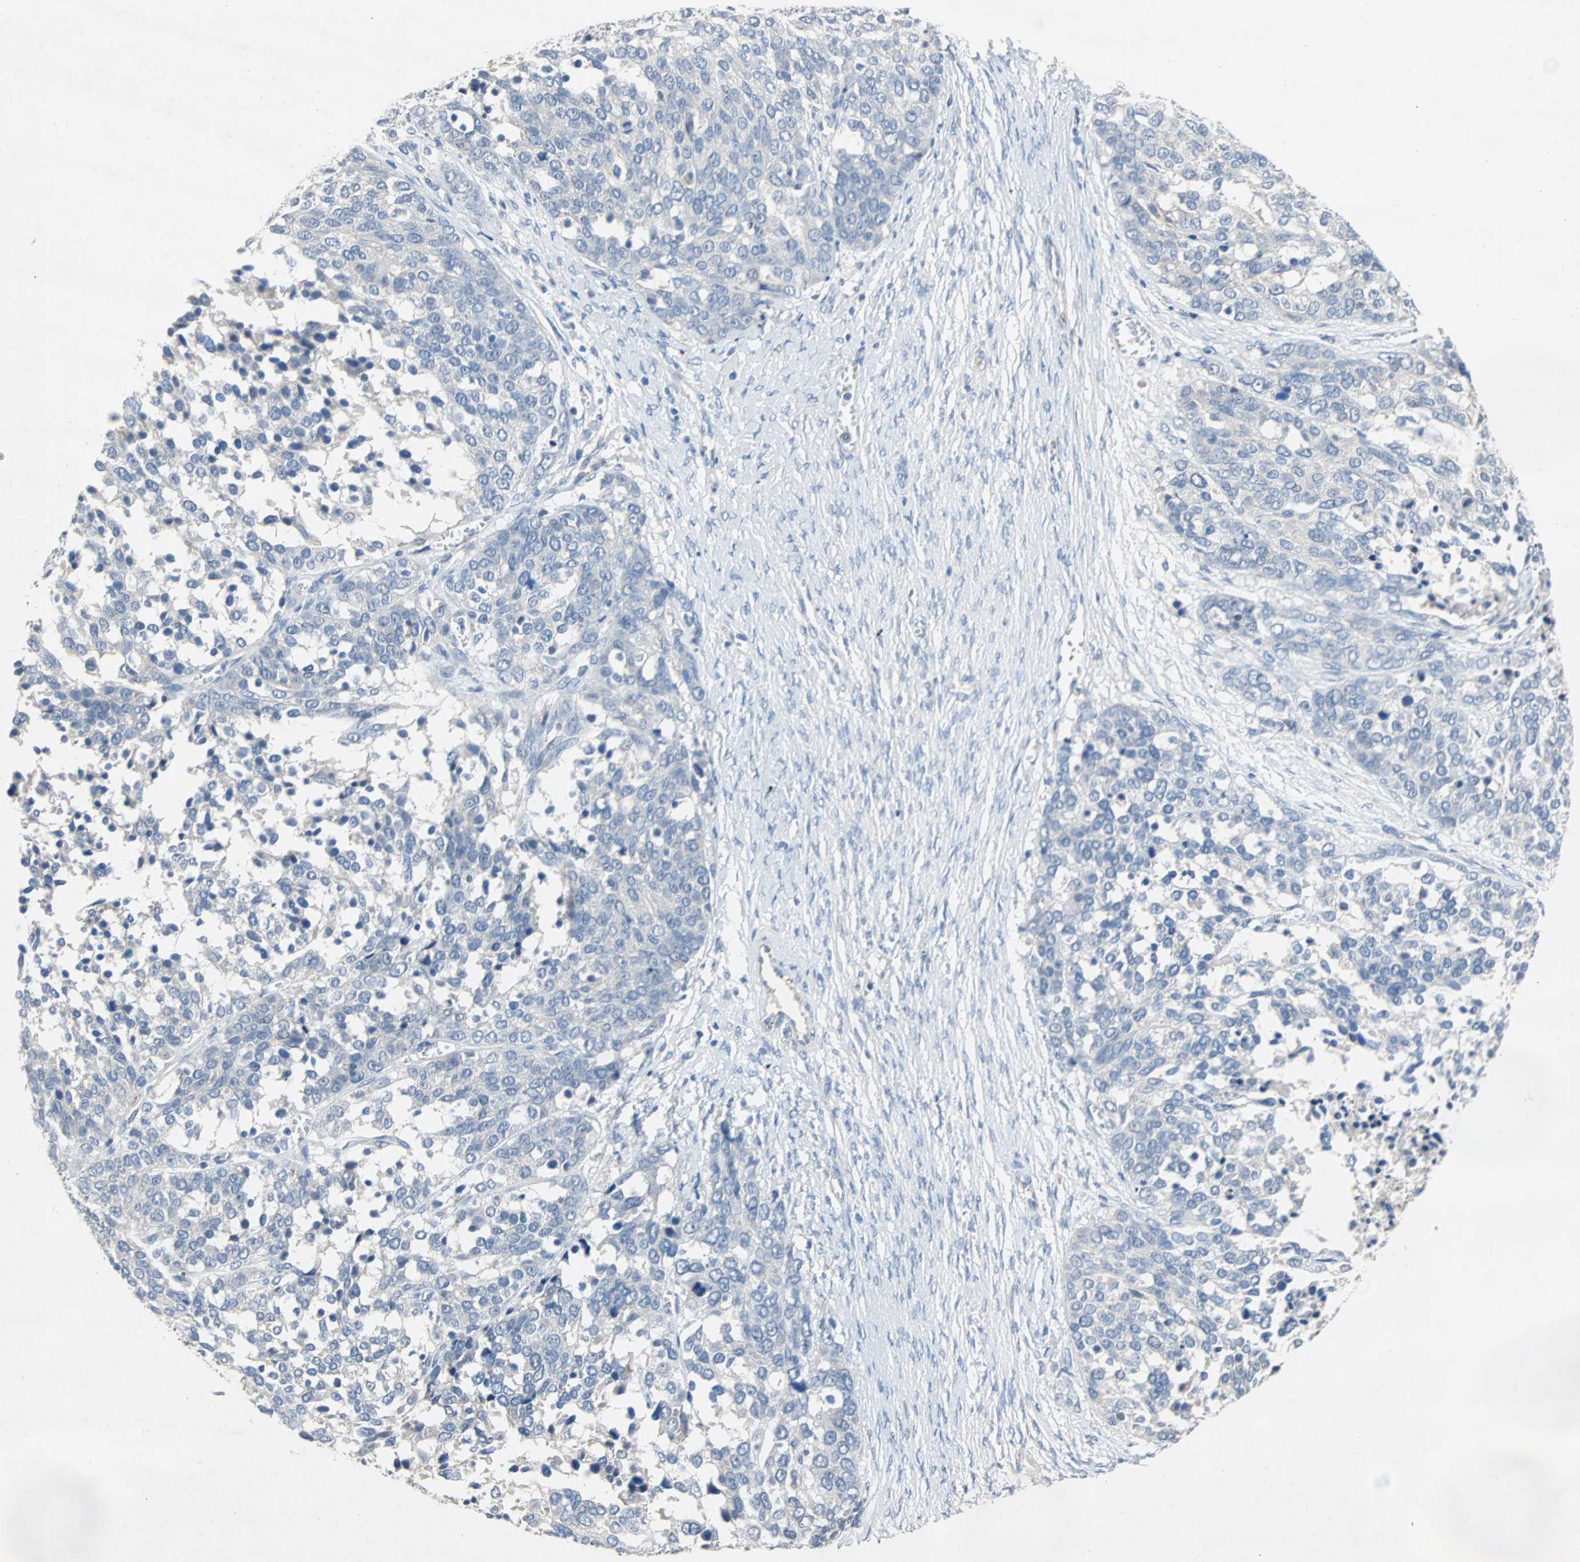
{"staining": {"intensity": "negative", "quantity": "none", "location": "none"}, "tissue": "ovarian cancer", "cell_type": "Tumor cells", "image_type": "cancer", "snomed": [{"axis": "morphology", "description": "Cystadenocarcinoma, serous, NOS"}, {"axis": "topography", "description": "Ovary"}], "caption": "Histopathology image shows no significant protein expression in tumor cells of serous cystadenocarcinoma (ovarian).", "gene": "PCDHB2", "patient": {"sex": "female", "age": 44}}